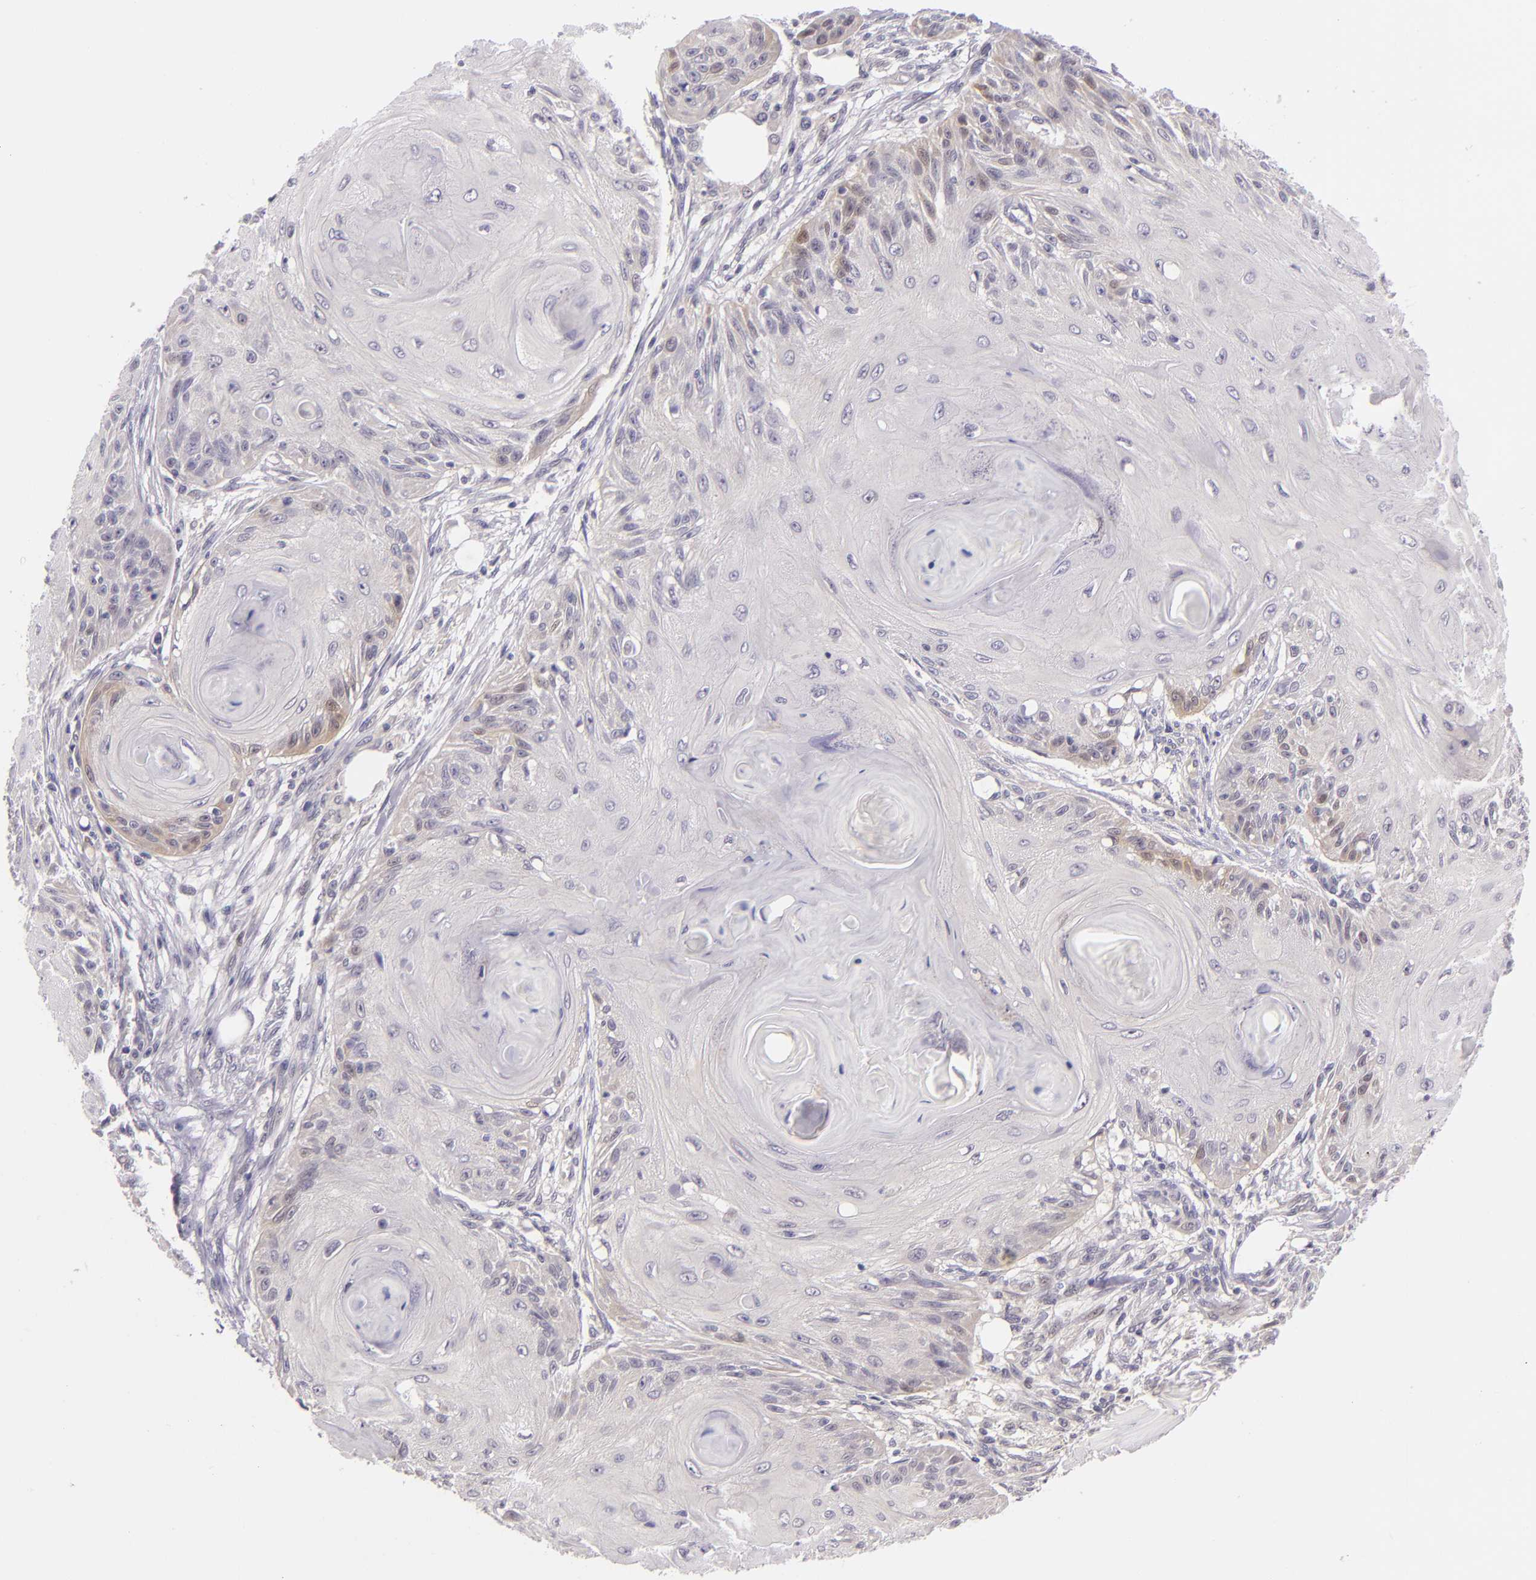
{"staining": {"intensity": "weak", "quantity": "<25%", "location": "cytoplasmic/membranous,nuclear"}, "tissue": "skin cancer", "cell_type": "Tumor cells", "image_type": "cancer", "snomed": [{"axis": "morphology", "description": "Squamous cell carcinoma, NOS"}, {"axis": "topography", "description": "Skin"}], "caption": "Immunohistochemistry histopathology image of skin cancer stained for a protein (brown), which reveals no positivity in tumor cells. (IHC, brightfield microscopy, high magnification).", "gene": "CSE1L", "patient": {"sex": "female", "age": 88}}